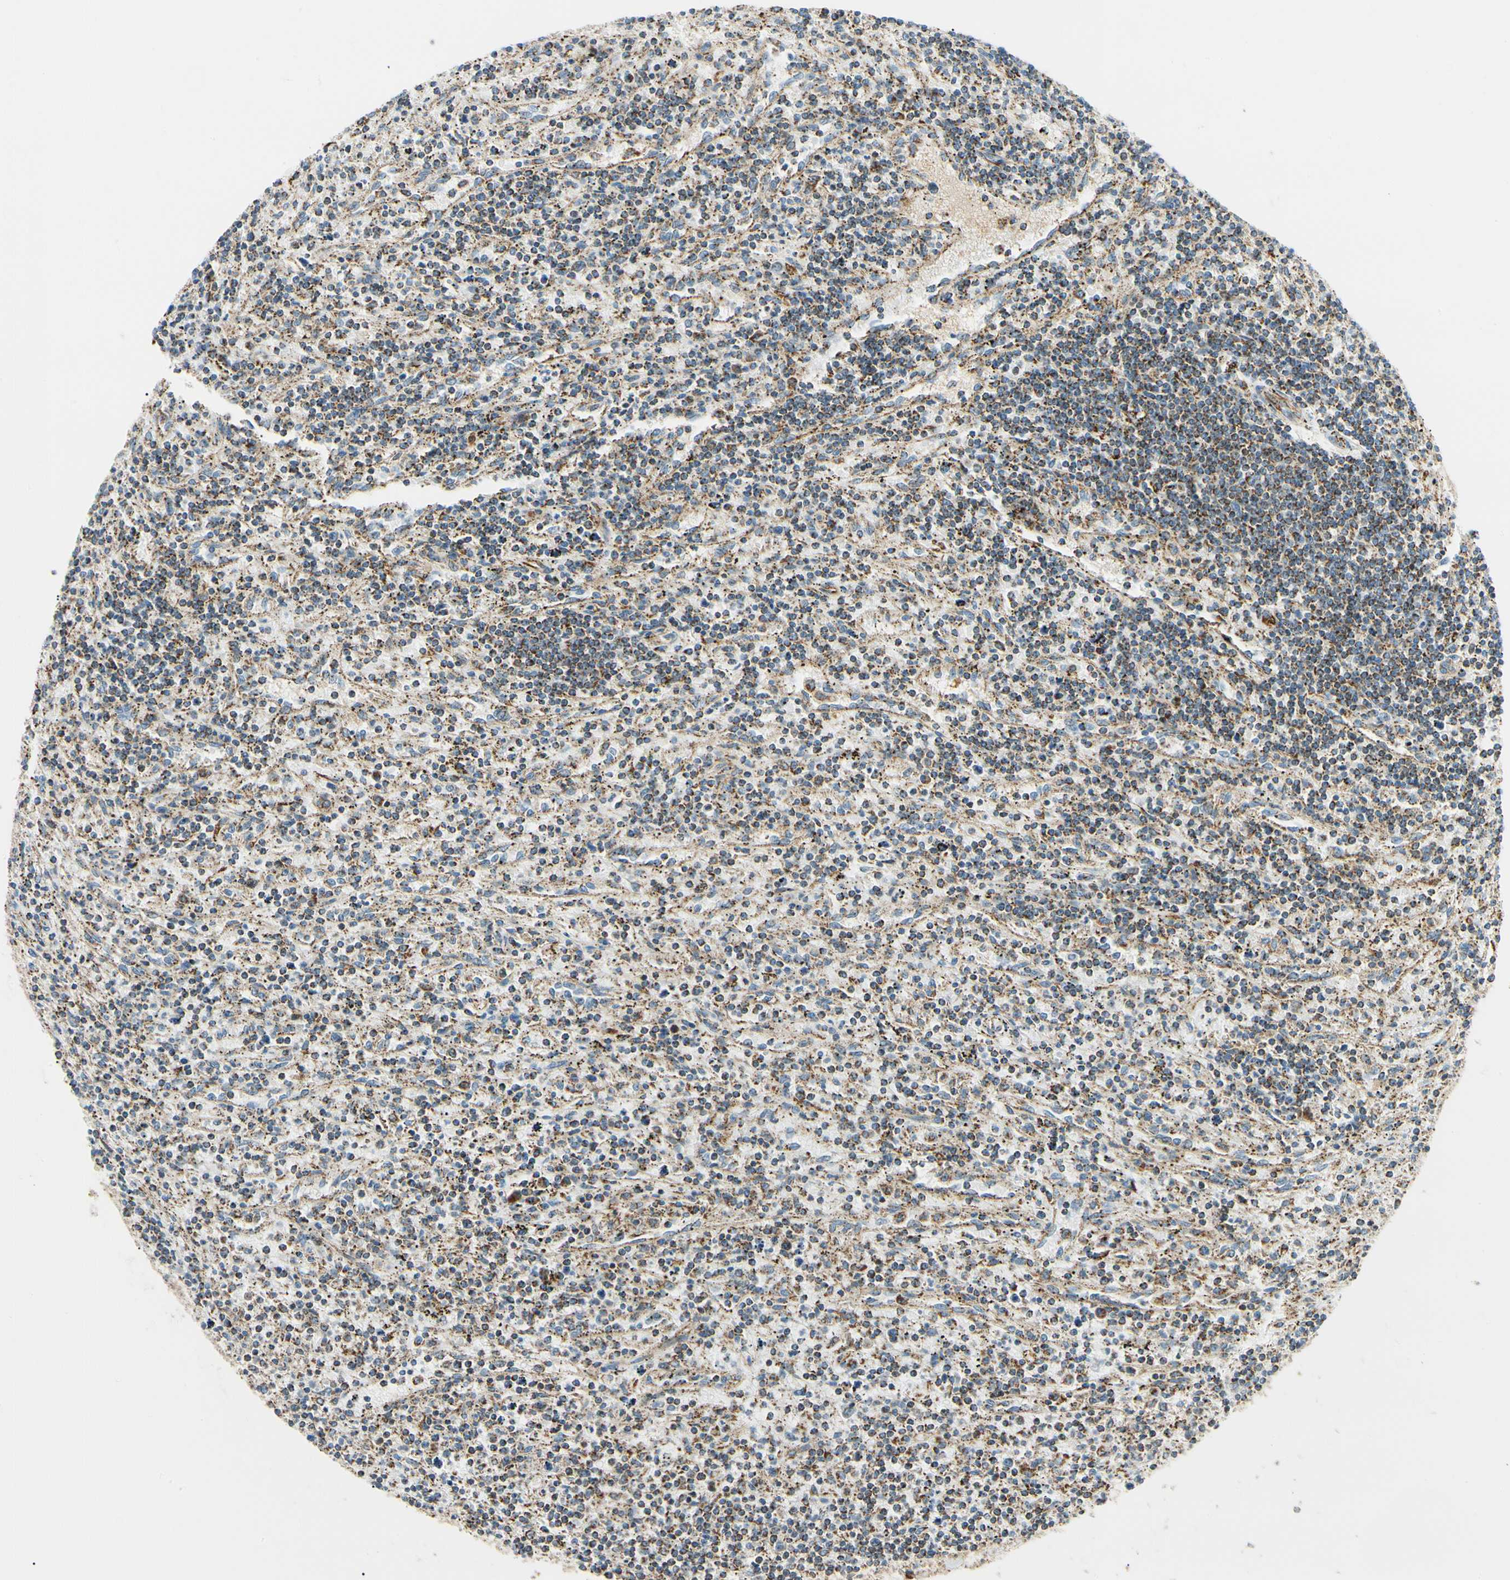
{"staining": {"intensity": "moderate", "quantity": "25%-75%", "location": "cytoplasmic/membranous"}, "tissue": "lymphoma", "cell_type": "Tumor cells", "image_type": "cancer", "snomed": [{"axis": "morphology", "description": "Malignant lymphoma, non-Hodgkin's type, Low grade"}, {"axis": "topography", "description": "Spleen"}], "caption": "Lymphoma stained with a brown dye exhibits moderate cytoplasmic/membranous positive expression in approximately 25%-75% of tumor cells.", "gene": "TBC1D10A", "patient": {"sex": "male", "age": 76}}